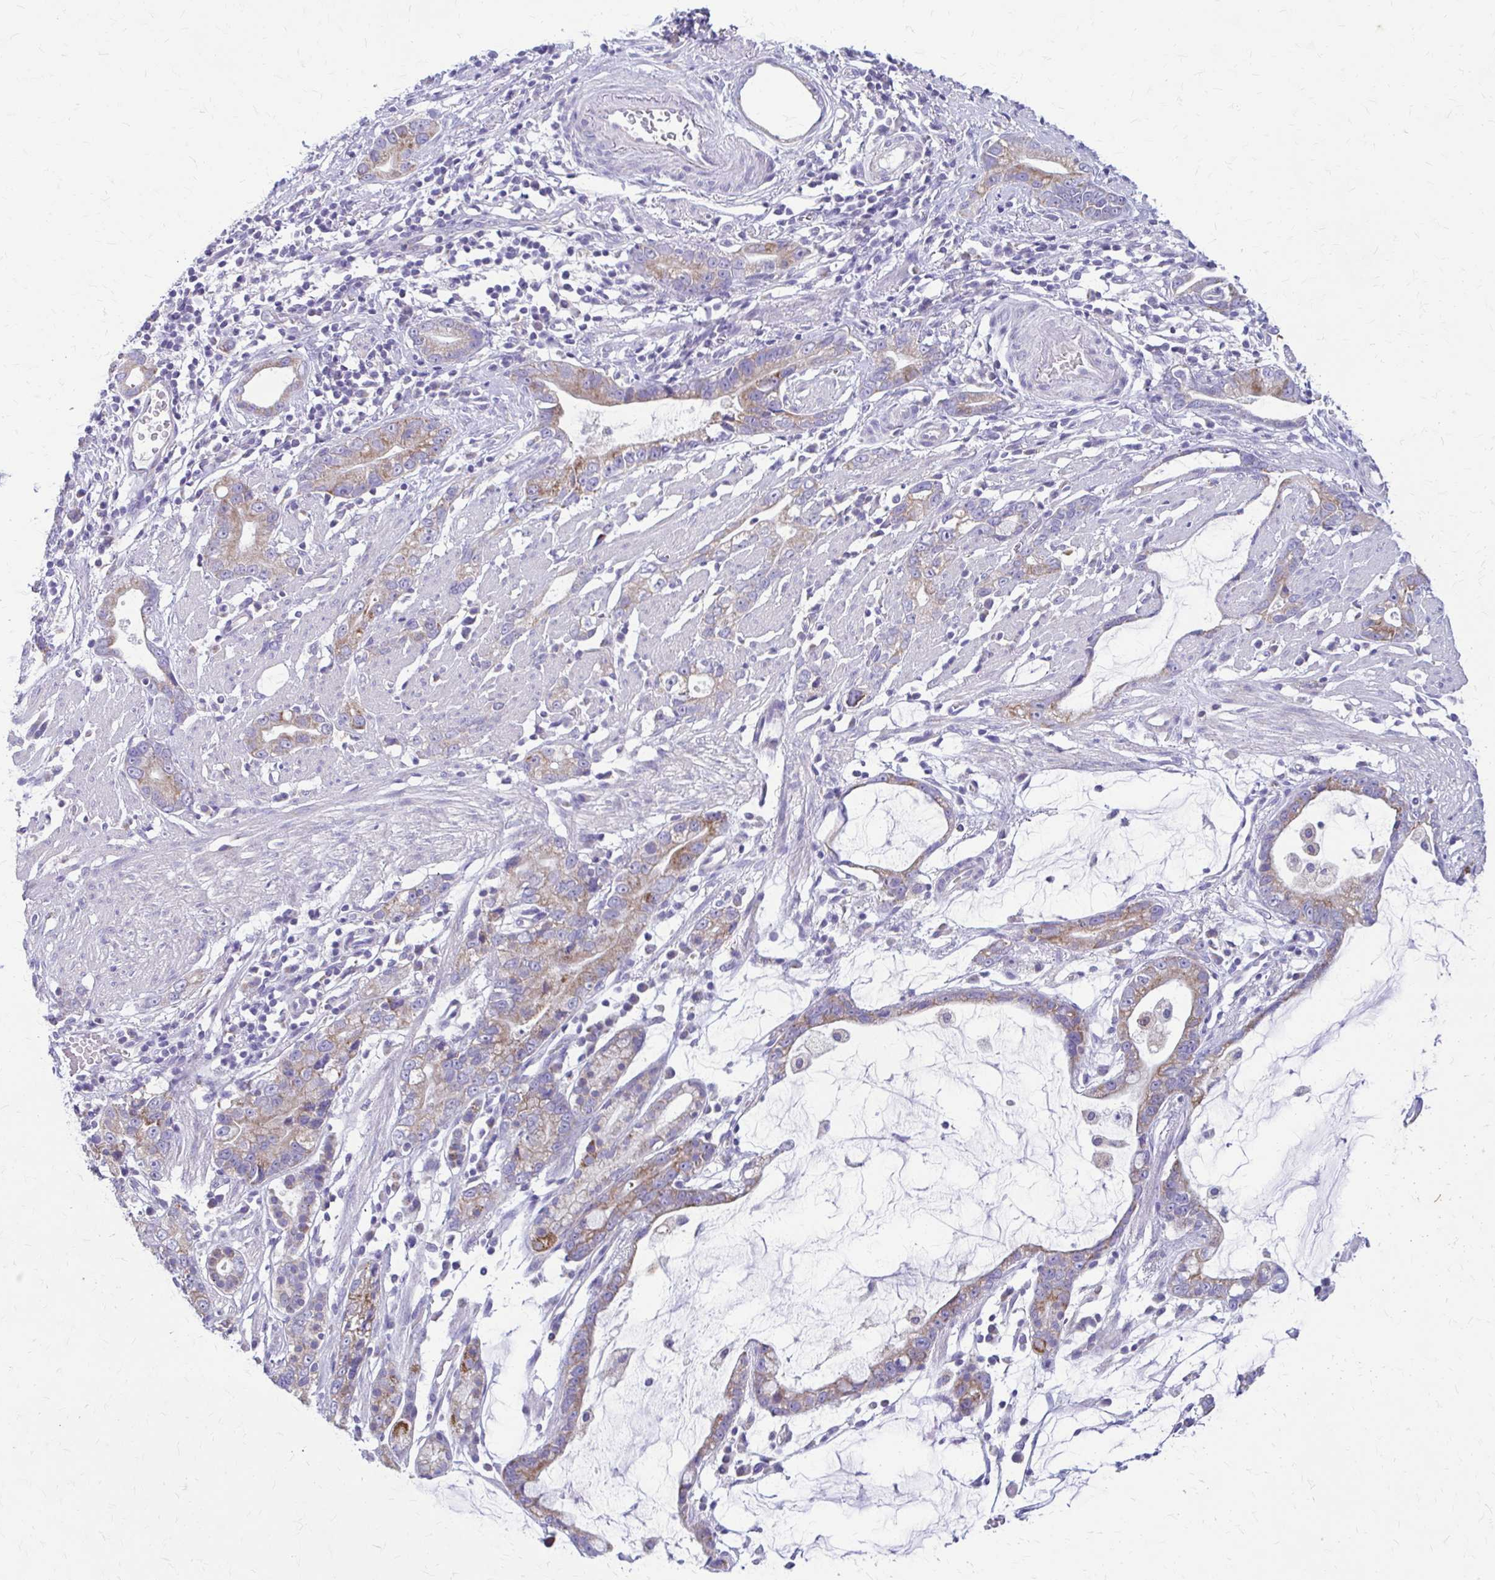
{"staining": {"intensity": "moderate", "quantity": "25%-75%", "location": "cytoplasmic/membranous"}, "tissue": "stomach cancer", "cell_type": "Tumor cells", "image_type": "cancer", "snomed": [{"axis": "morphology", "description": "Adenocarcinoma, NOS"}, {"axis": "topography", "description": "Stomach"}], "caption": "Tumor cells exhibit medium levels of moderate cytoplasmic/membranous positivity in approximately 25%-75% of cells in human stomach cancer. The protein of interest is shown in brown color, while the nuclei are stained blue.", "gene": "SAMD13", "patient": {"sex": "male", "age": 55}}